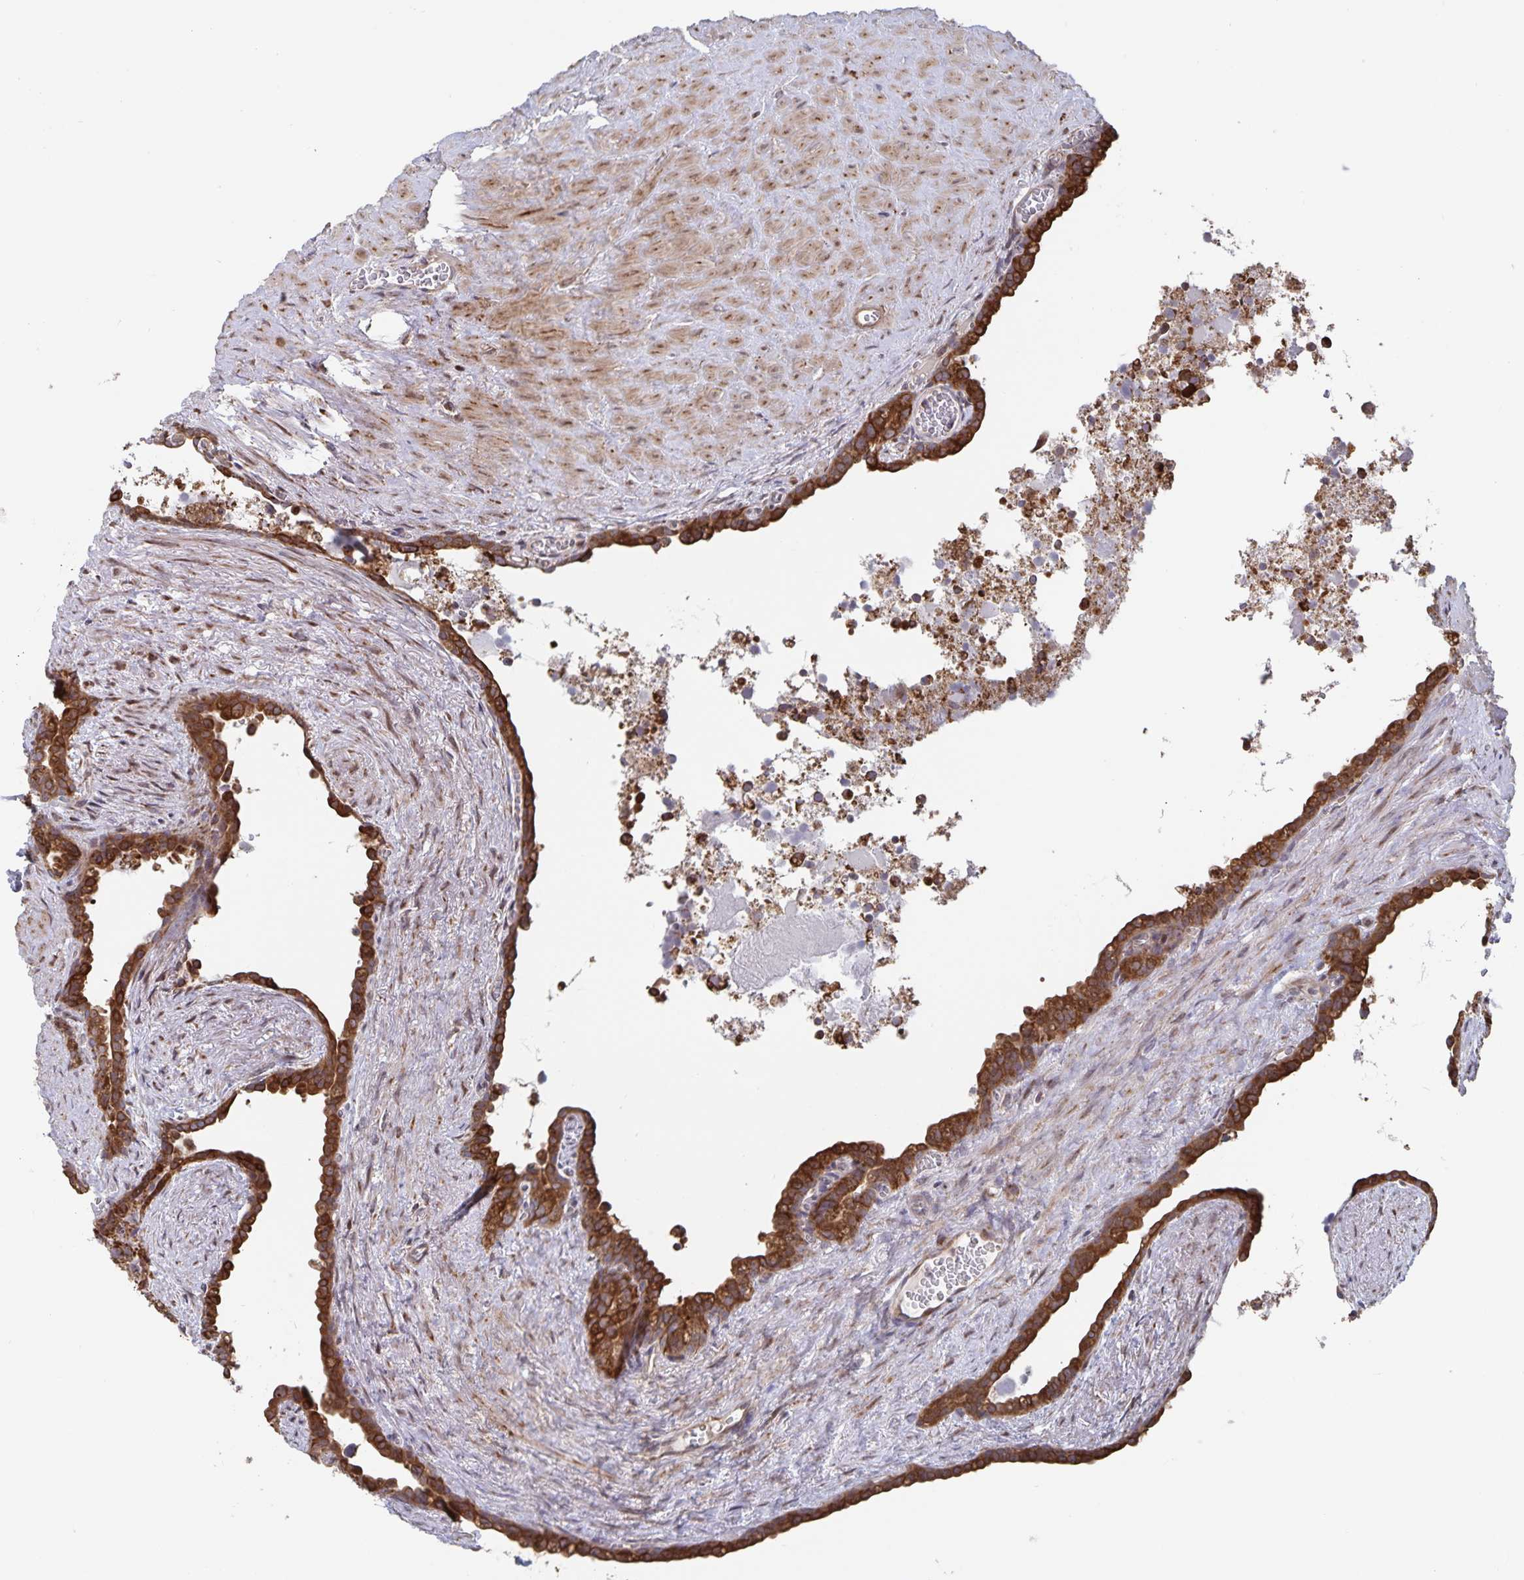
{"staining": {"intensity": "moderate", "quantity": ">75%", "location": "cytoplasmic/membranous"}, "tissue": "seminal vesicle", "cell_type": "Glandular cells", "image_type": "normal", "snomed": [{"axis": "morphology", "description": "Normal tissue, NOS"}, {"axis": "topography", "description": "Seminal veicle"}], "caption": "Moderate cytoplasmic/membranous protein expression is appreciated in approximately >75% of glandular cells in seminal vesicle. (DAB (3,3'-diaminobenzidine) IHC, brown staining for protein, blue staining for nuclei).", "gene": "ACACA", "patient": {"sex": "male", "age": 76}}